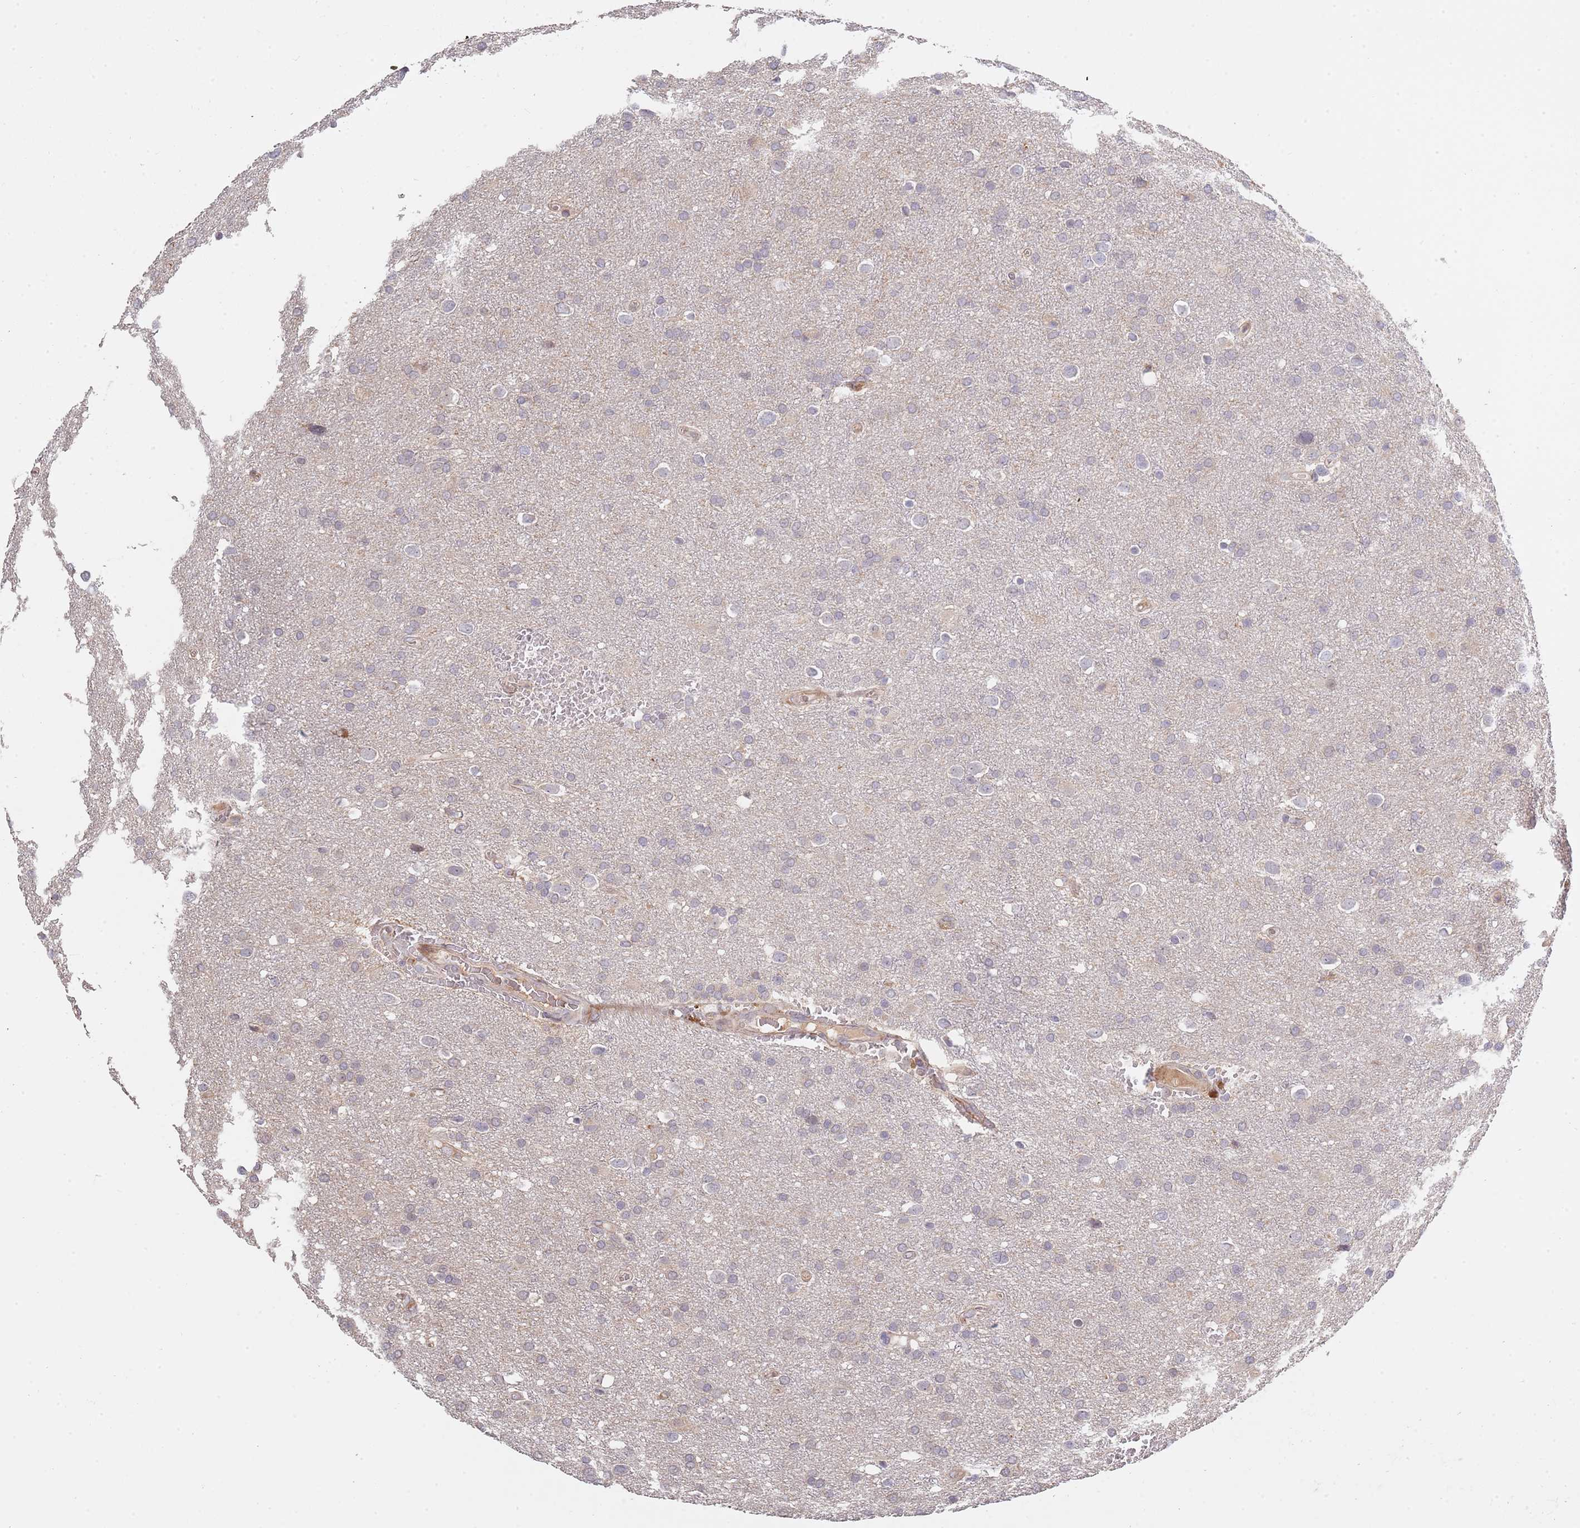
{"staining": {"intensity": "negative", "quantity": "none", "location": "none"}, "tissue": "glioma", "cell_type": "Tumor cells", "image_type": "cancer", "snomed": [{"axis": "morphology", "description": "Glioma, malignant, Low grade"}, {"axis": "topography", "description": "Brain"}], "caption": "Immunohistochemistry (IHC) of human malignant low-grade glioma reveals no expression in tumor cells. The staining is performed using DAB brown chromogen with nuclei counter-stained in using hematoxylin.", "gene": "SYNDIG1L", "patient": {"sex": "female", "age": 32}}